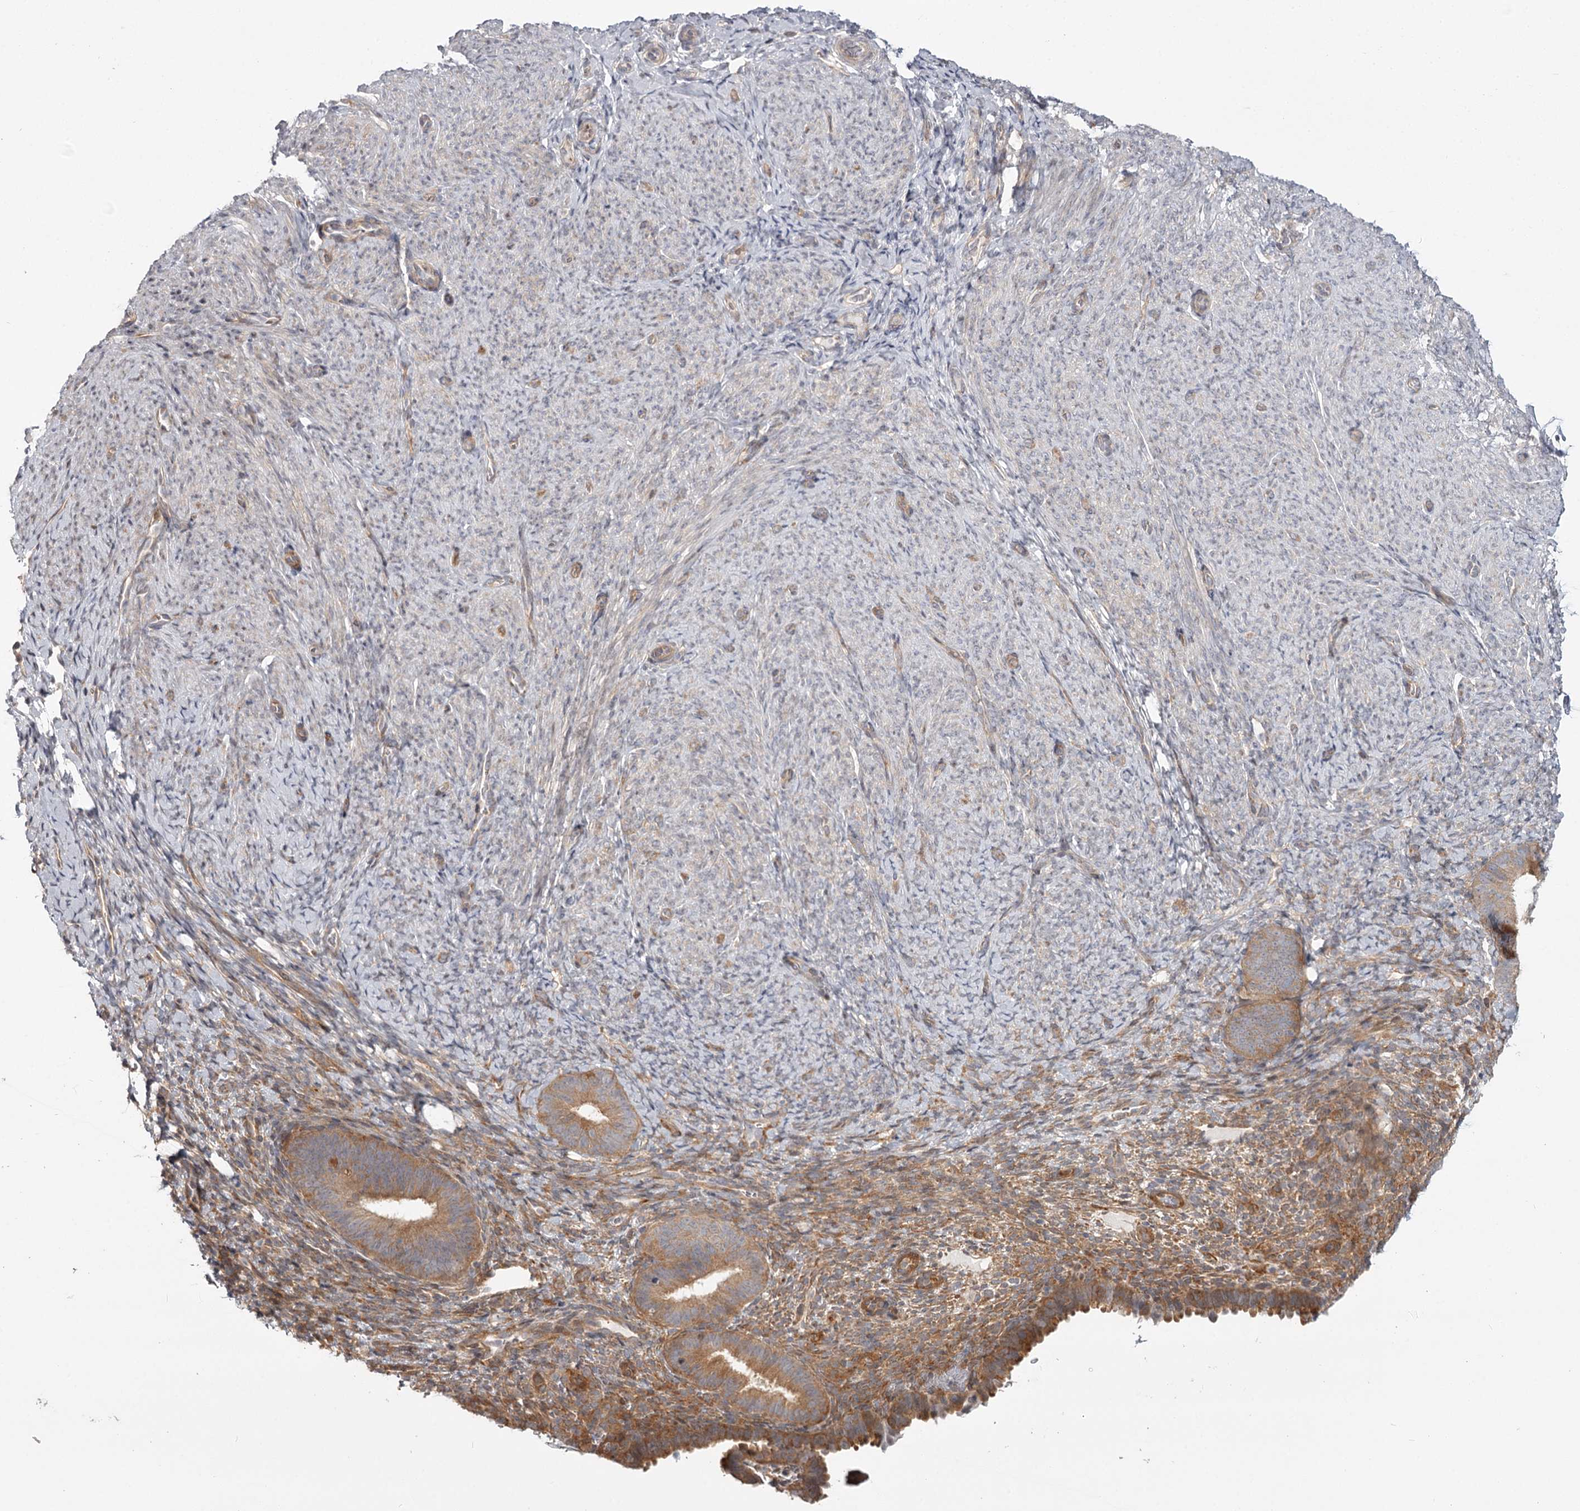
{"staining": {"intensity": "moderate", "quantity": "<25%", "location": "cytoplasmic/membranous"}, "tissue": "endometrium", "cell_type": "Cells in endometrial stroma", "image_type": "normal", "snomed": [{"axis": "morphology", "description": "Normal tissue, NOS"}, {"axis": "topography", "description": "Endometrium"}], "caption": "Immunohistochemistry of normal human endometrium displays low levels of moderate cytoplasmic/membranous staining in approximately <25% of cells in endometrial stroma. The staining was performed using DAB (3,3'-diaminobenzidine) to visualize the protein expression in brown, while the nuclei were stained in blue with hematoxylin (Magnification: 20x).", "gene": "CCNG2", "patient": {"sex": "female", "age": 65}}